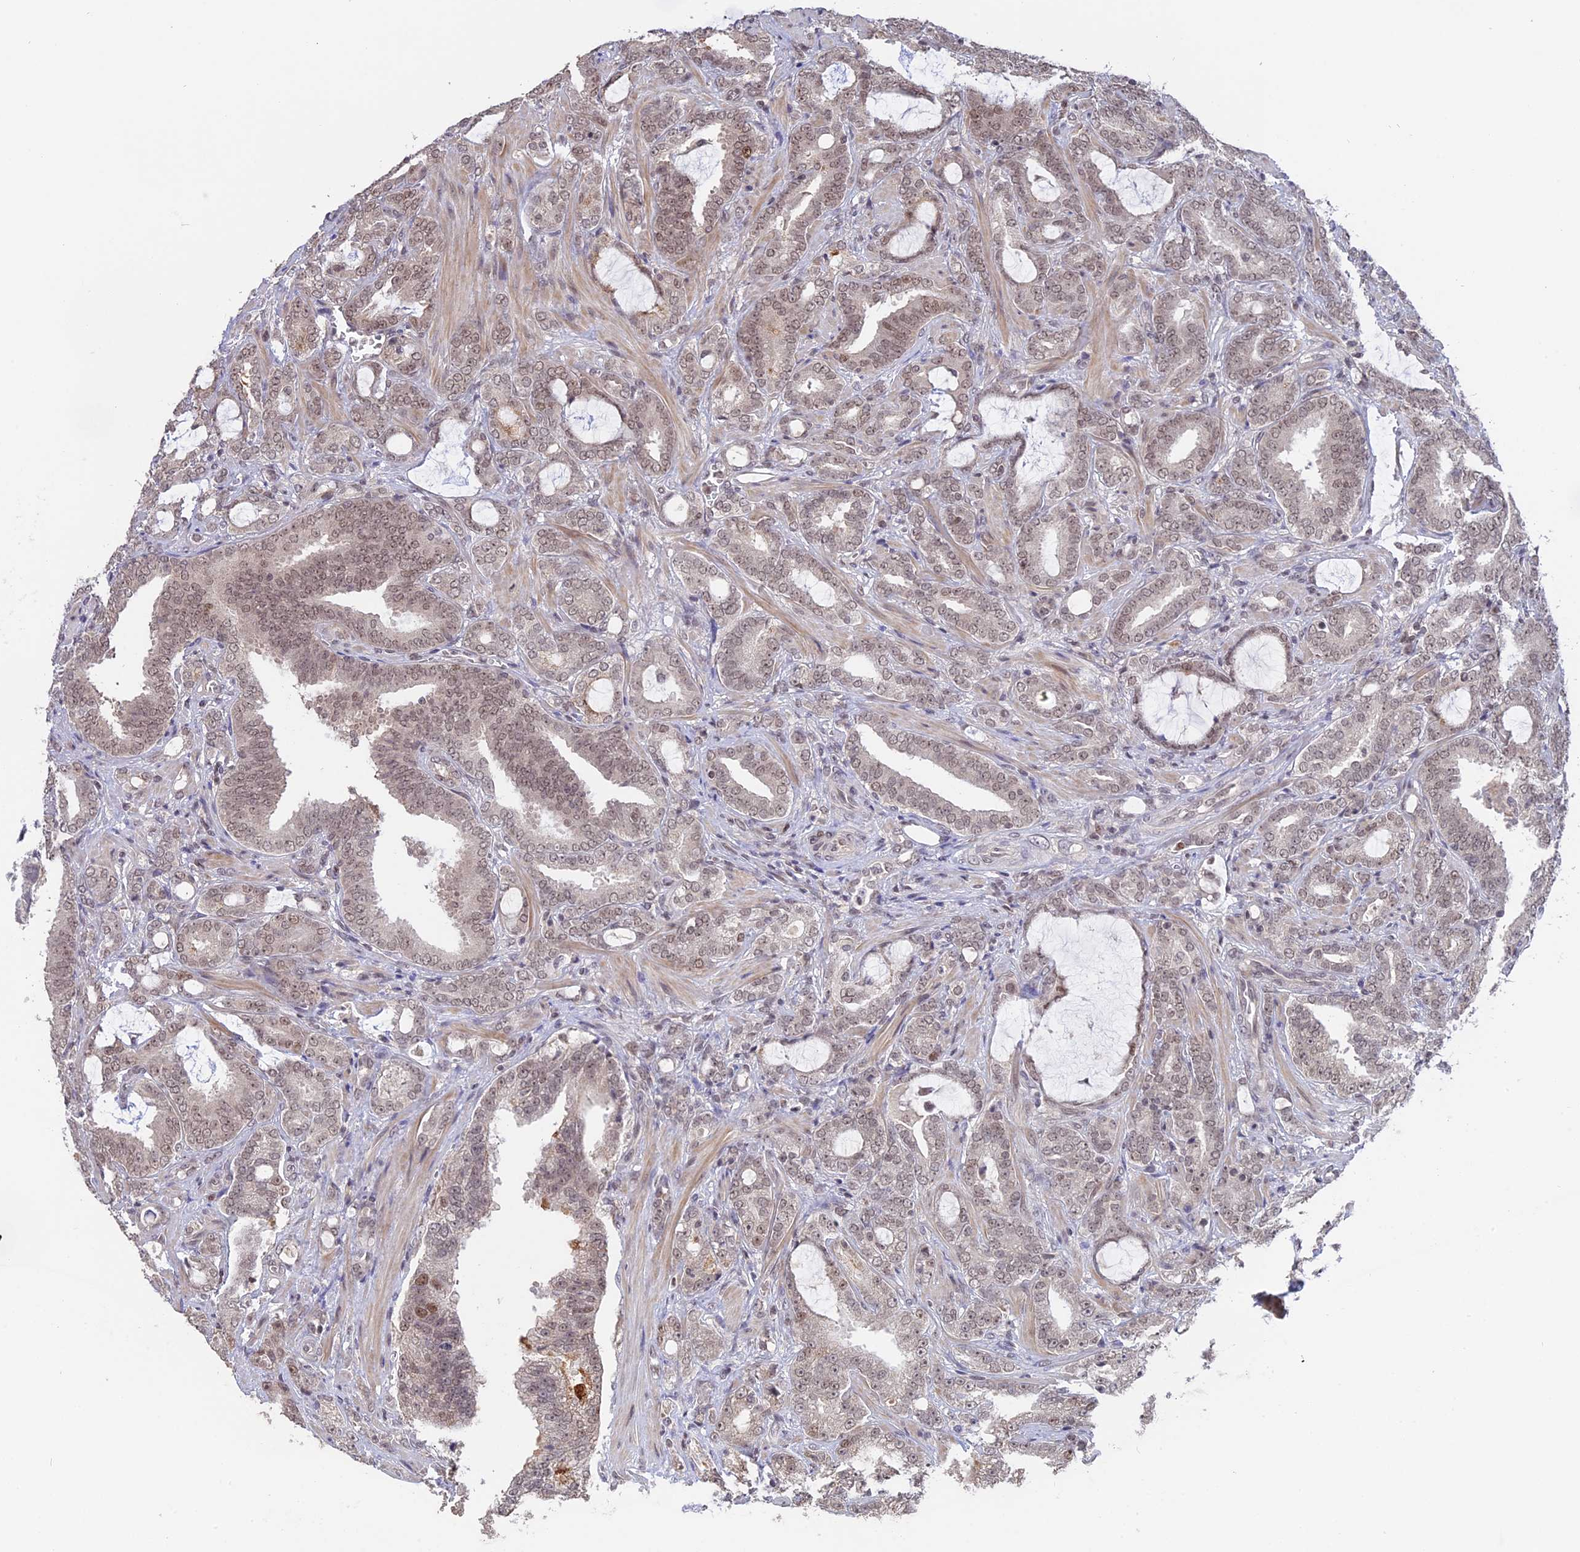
{"staining": {"intensity": "moderate", "quantity": "25%-75%", "location": "nuclear"}, "tissue": "prostate cancer", "cell_type": "Tumor cells", "image_type": "cancer", "snomed": [{"axis": "morphology", "description": "Adenocarcinoma, High grade"}, {"axis": "topography", "description": "Prostate and seminal vesicle, NOS"}], "caption": "Prostate cancer tissue displays moderate nuclear expression in about 25%-75% of tumor cells", "gene": "RFC5", "patient": {"sex": "male", "age": 67}}